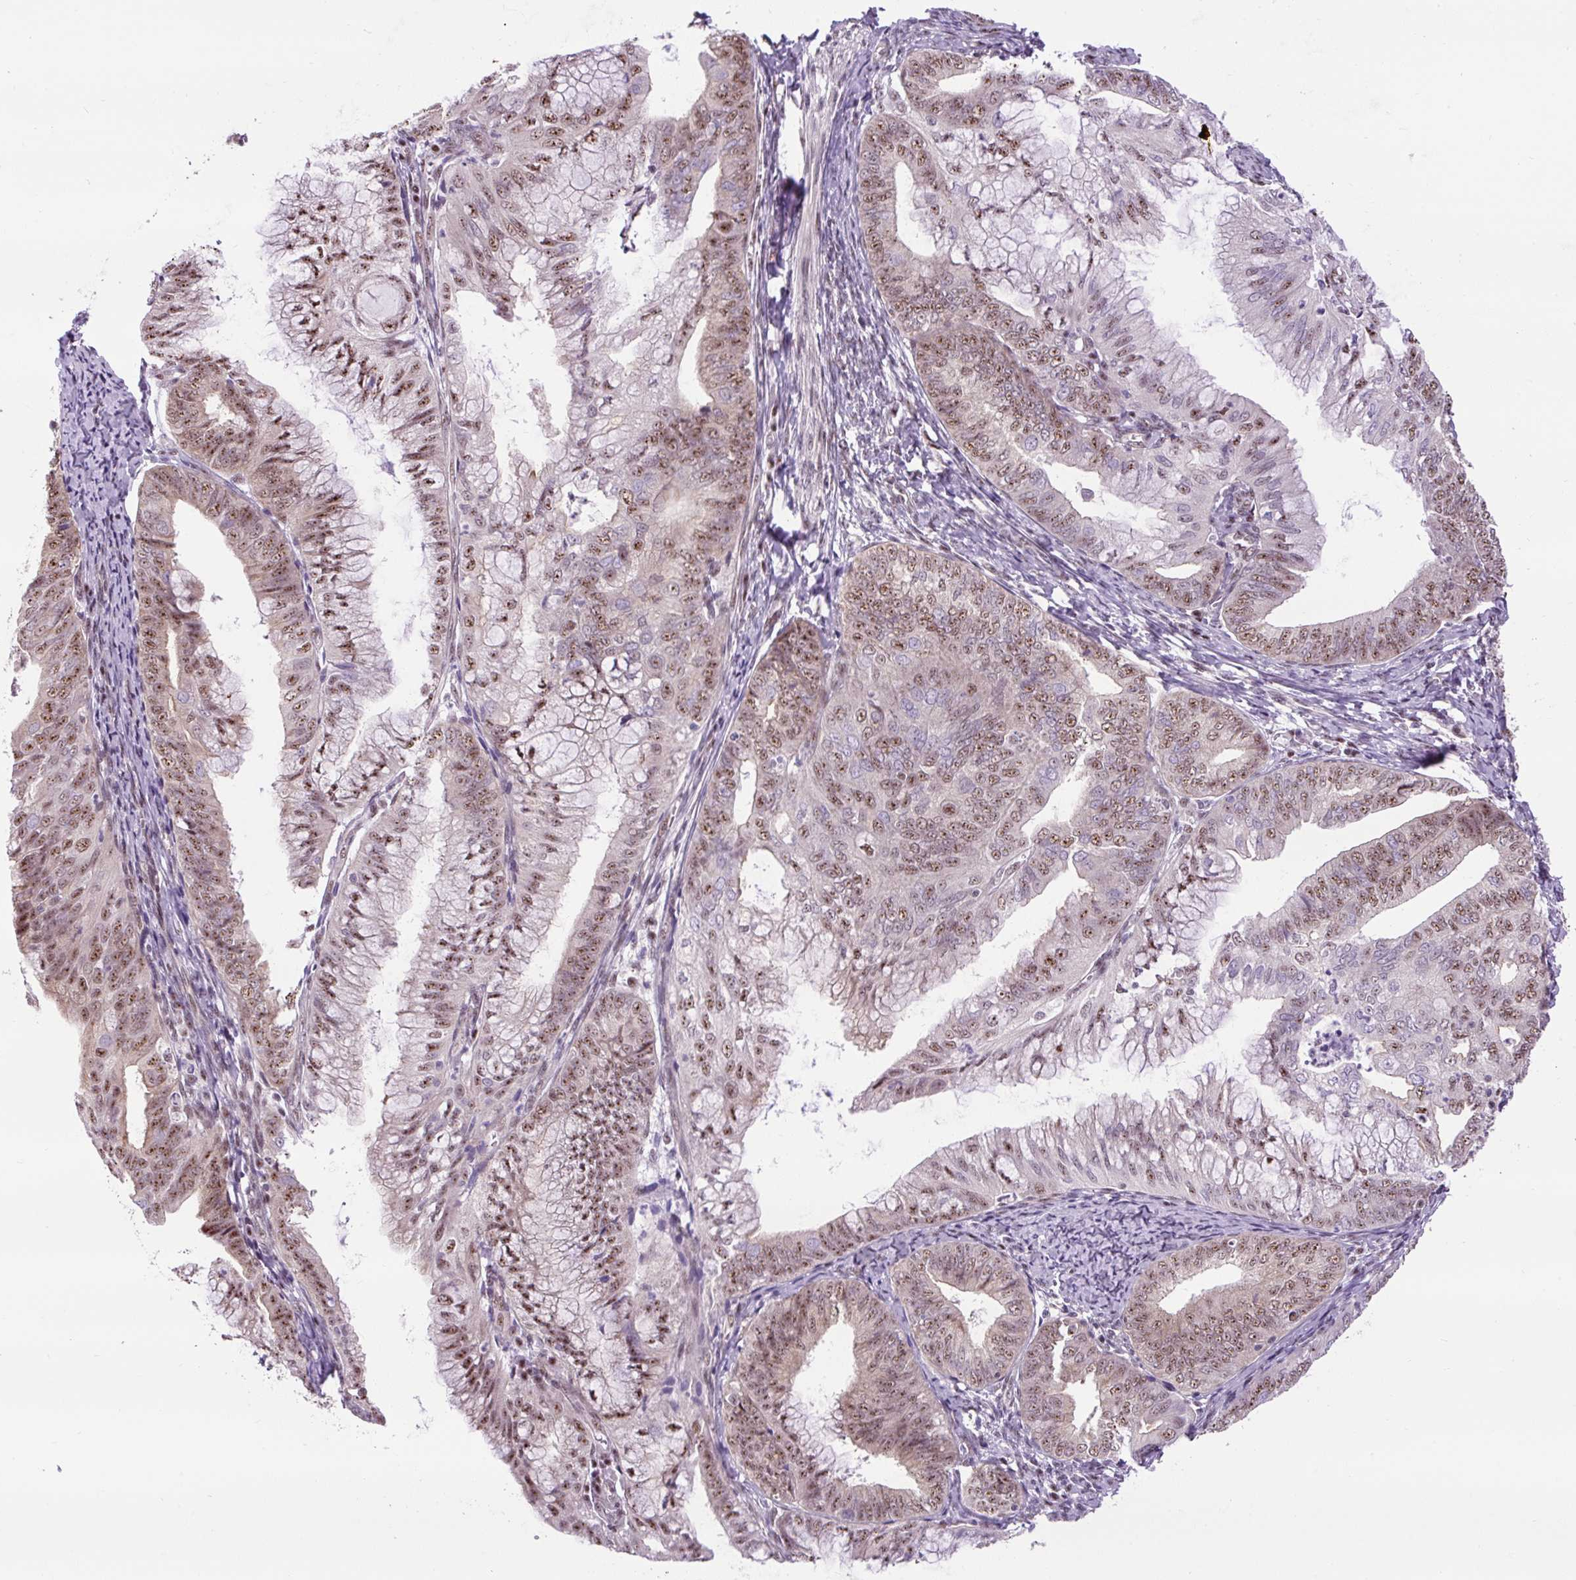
{"staining": {"intensity": "moderate", "quantity": "25%-75%", "location": "nuclear"}, "tissue": "endometrial cancer", "cell_type": "Tumor cells", "image_type": "cancer", "snomed": [{"axis": "morphology", "description": "Adenocarcinoma, NOS"}, {"axis": "topography", "description": "Endometrium"}], "caption": "Immunohistochemistry (IHC) staining of endometrial cancer (adenocarcinoma), which demonstrates medium levels of moderate nuclear staining in about 25%-75% of tumor cells indicating moderate nuclear protein expression. The staining was performed using DAB (3,3'-diaminobenzidine) (brown) for protein detection and nuclei were counterstained in hematoxylin (blue).", "gene": "SMC5", "patient": {"sex": "female", "age": 75}}